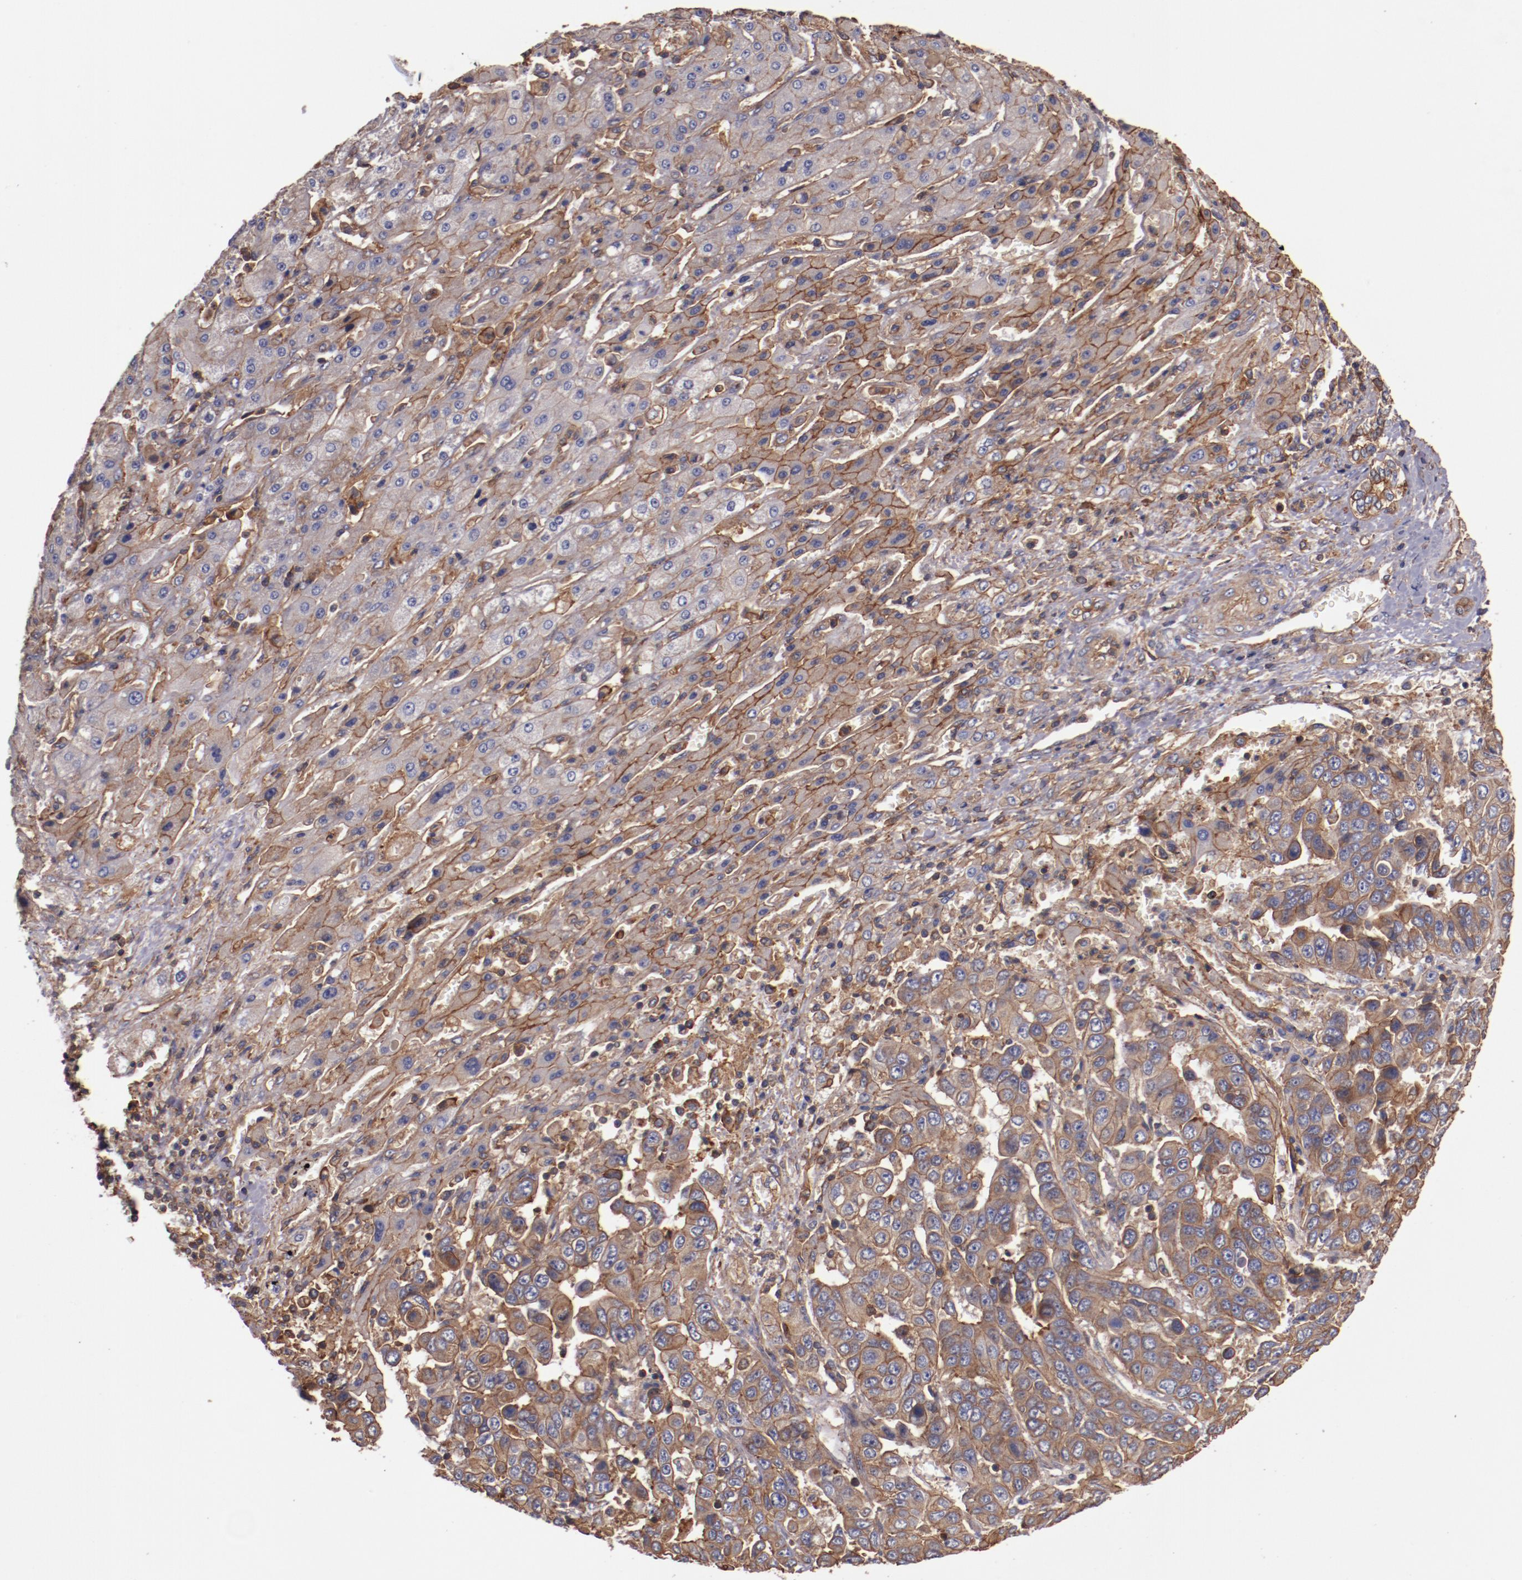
{"staining": {"intensity": "moderate", "quantity": ">75%", "location": "cytoplasmic/membranous"}, "tissue": "liver cancer", "cell_type": "Tumor cells", "image_type": "cancer", "snomed": [{"axis": "morphology", "description": "Cholangiocarcinoma"}, {"axis": "topography", "description": "Liver"}], "caption": "Immunohistochemistry (IHC) of liver cancer (cholangiocarcinoma) reveals medium levels of moderate cytoplasmic/membranous expression in approximately >75% of tumor cells.", "gene": "TMOD3", "patient": {"sex": "female", "age": 52}}